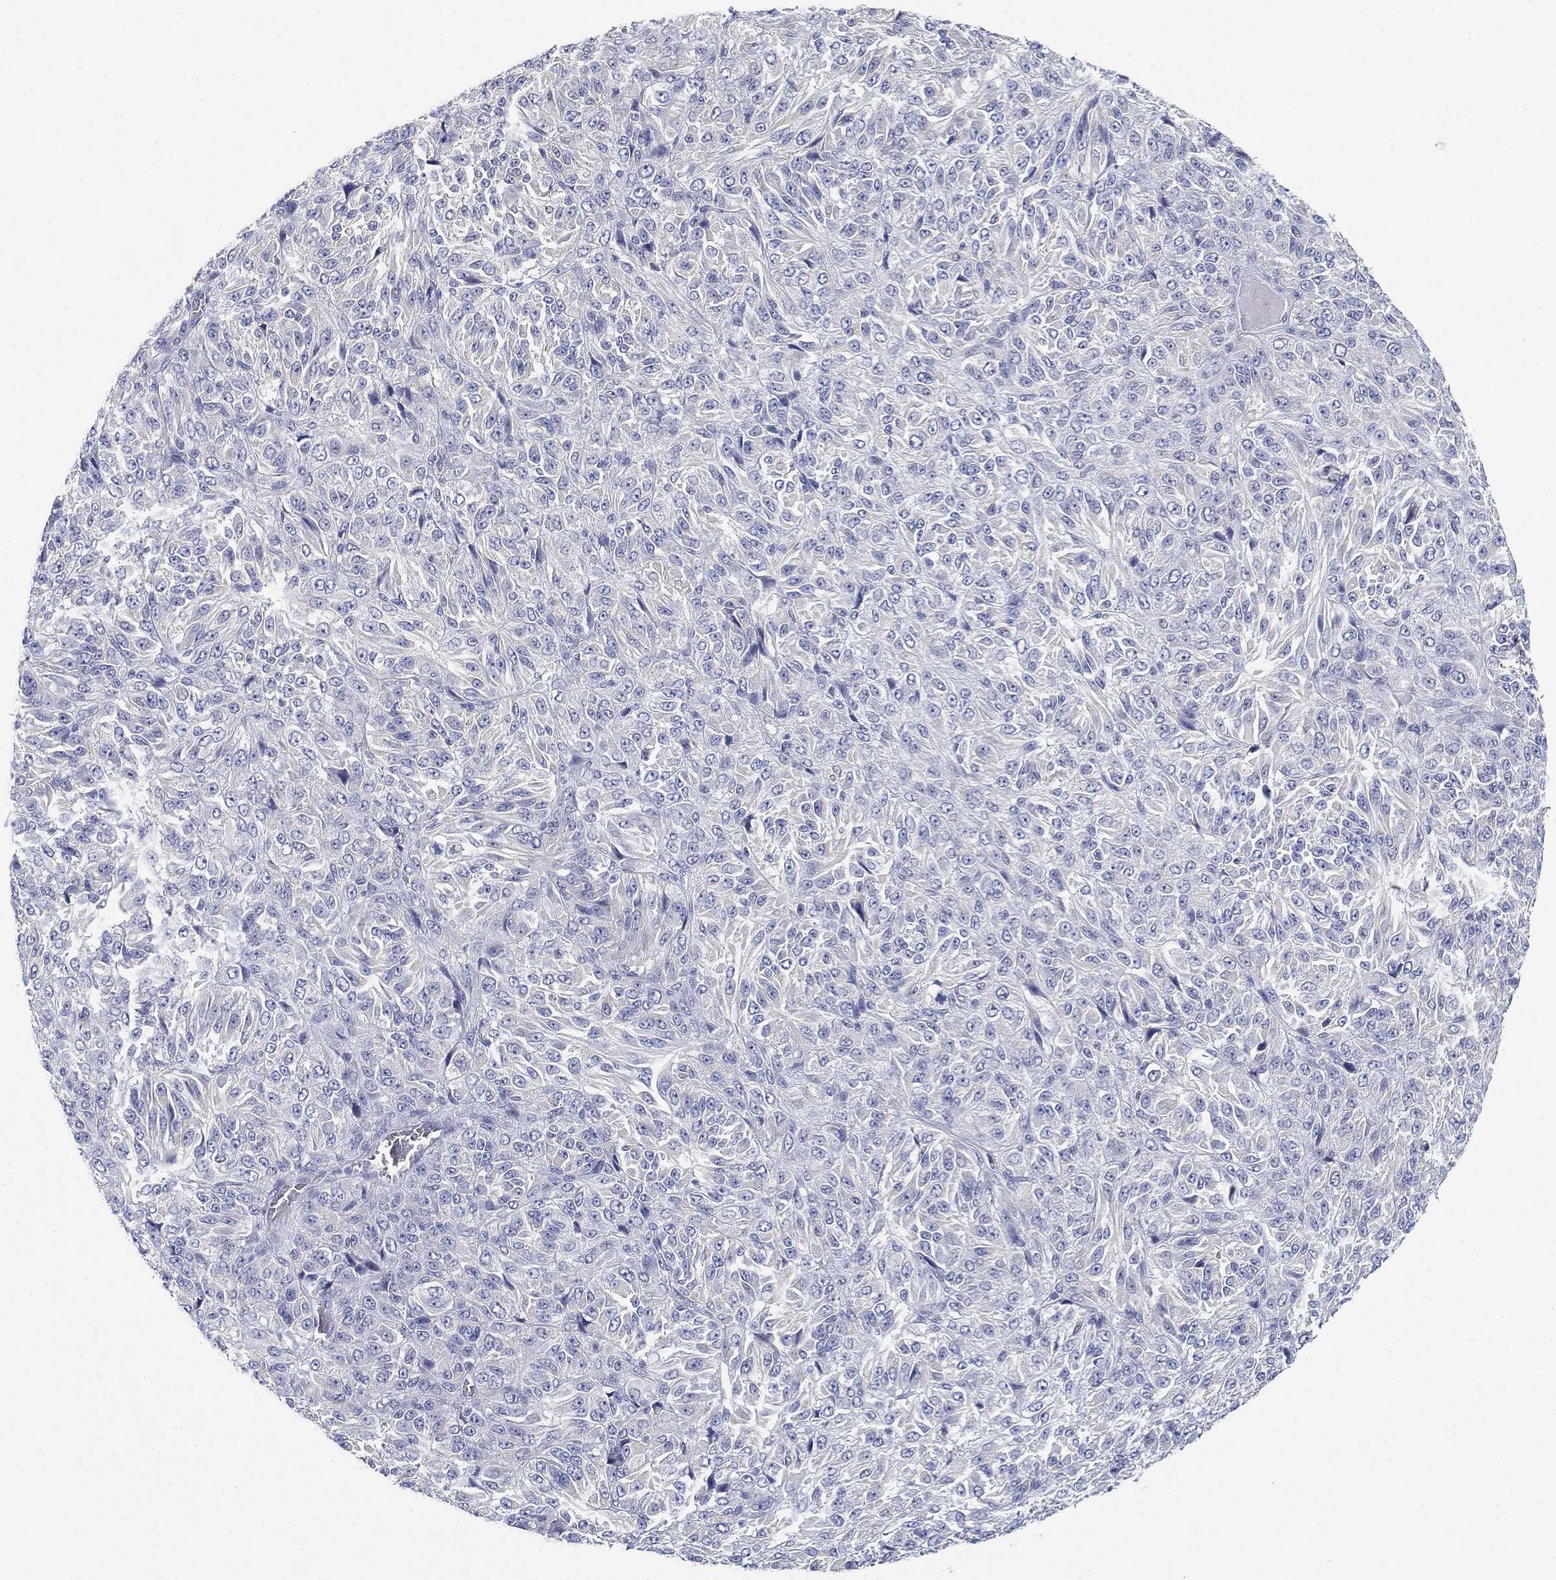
{"staining": {"intensity": "negative", "quantity": "none", "location": "none"}, "tissue": "melanoma", "cell_type": "Tumor cells", "image_type": "cancer", "snomed": [{"axis": "morphology", "description": "Malignant melanoma, Metastatic site"}, {"axis": "topography", "description": "Brain"}], "caption": "This is a image of immunohistochemistry staining of malignant melanoma (metastatic site), which shows no staining in tumor cells.", "gene": "GCNA", "patient": {"sex": "female", "age": 56}}